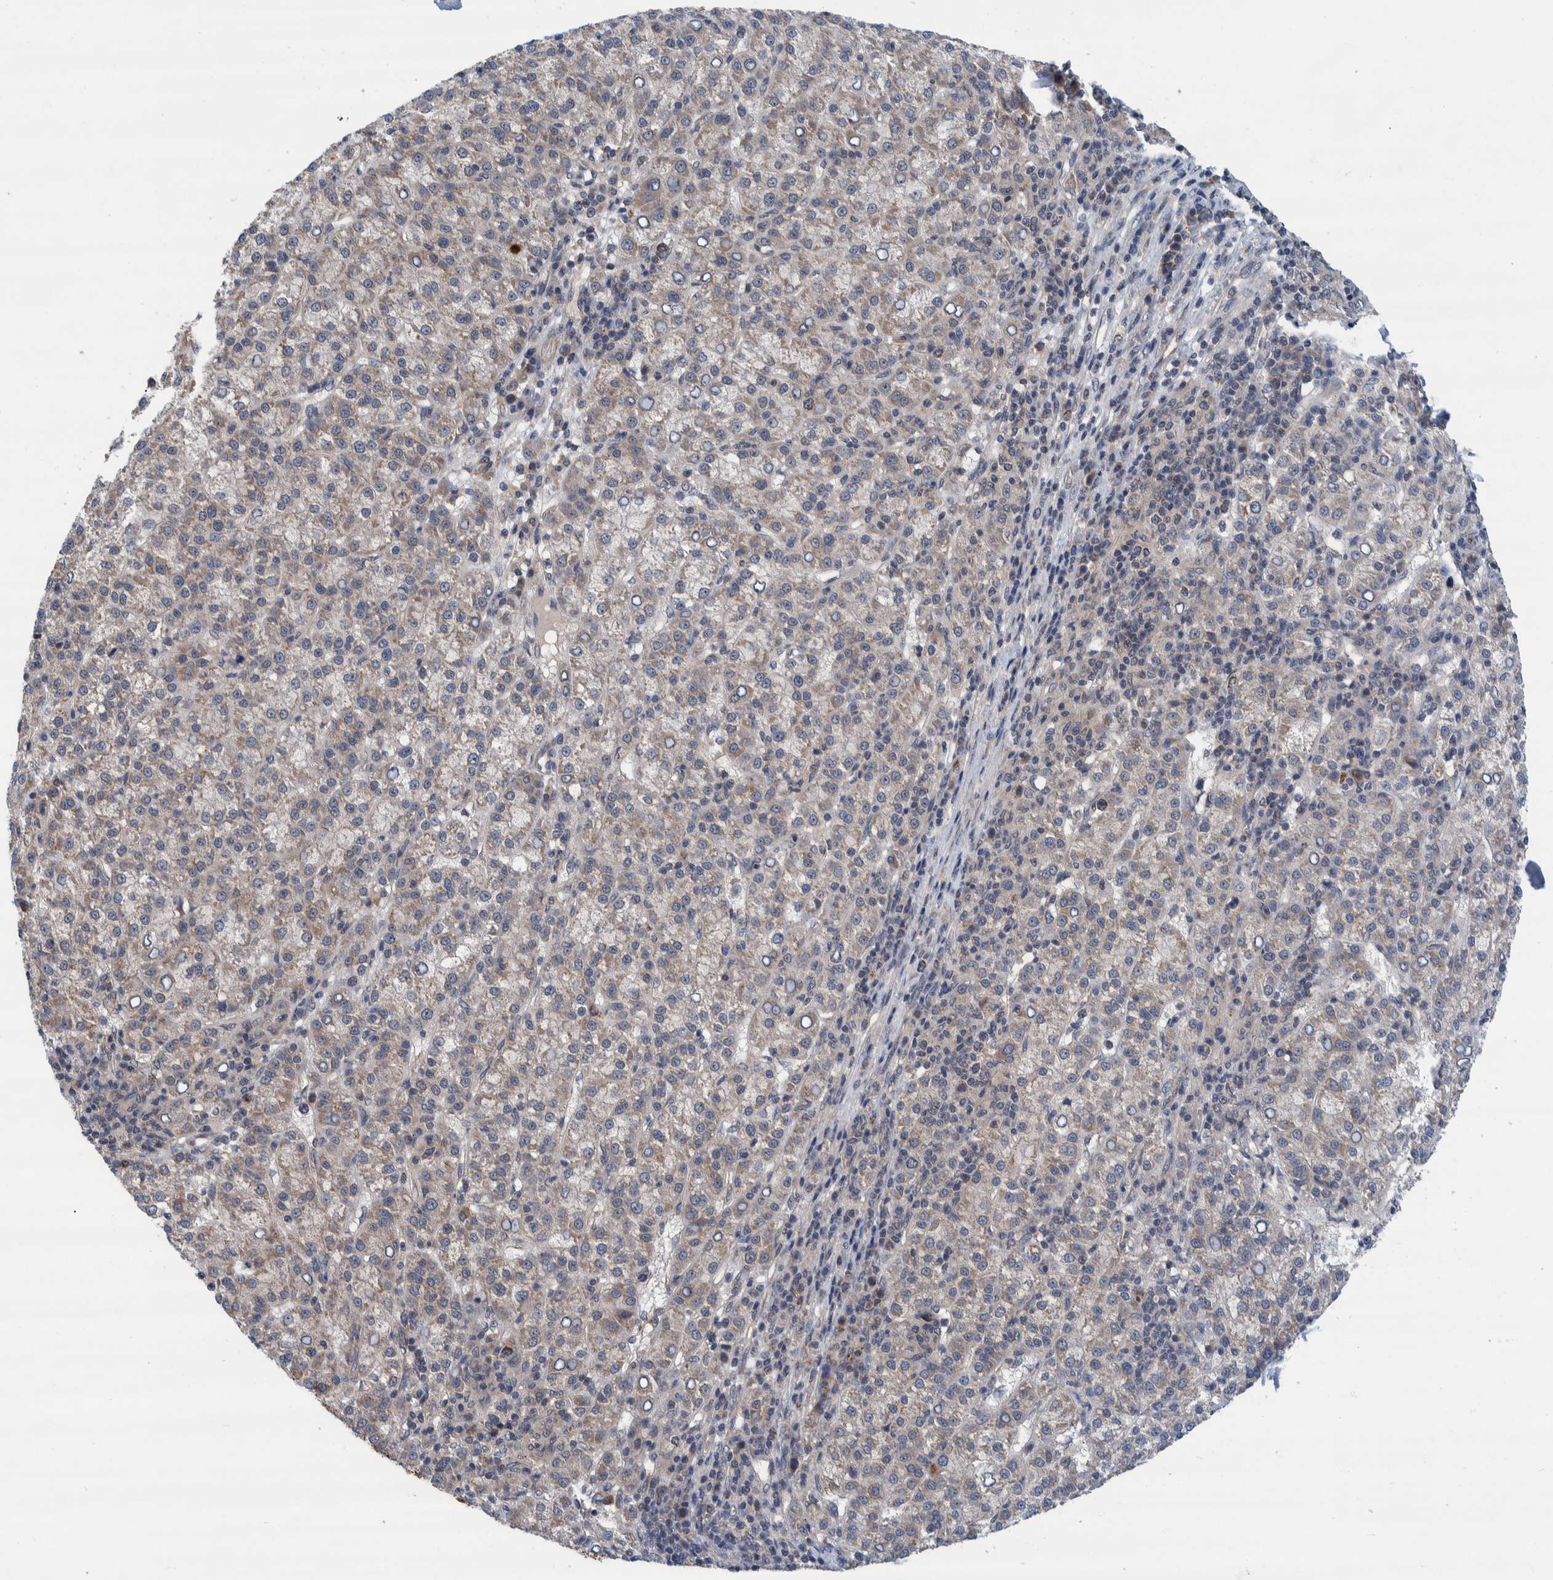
{"staining": {"intensity": "moderate", "quantity": "25%-75%", "location": "cytoplasmic/membranous"}, "tissue": "liver cancer", "cell_type": "Tumor cells", "image_type": "cancer", "snomed": [{"axis": "morphology", "description": "Carcinoma, Hepatocellular, NOS"}, {"axis": "topography", "description": "Liver"}], "caption": "Liver hepatocellular carcinoma tissue exhibits moderate cytoplasmic/membranous expression in approximately 25%-75% of tumor cells, visualized by immunohistochemistry. Ihc stains the protein of interest in brown and the nuclei are stained blue.", "gene": "MRPS7", "patient": {"sex": "female", "age": 58}}